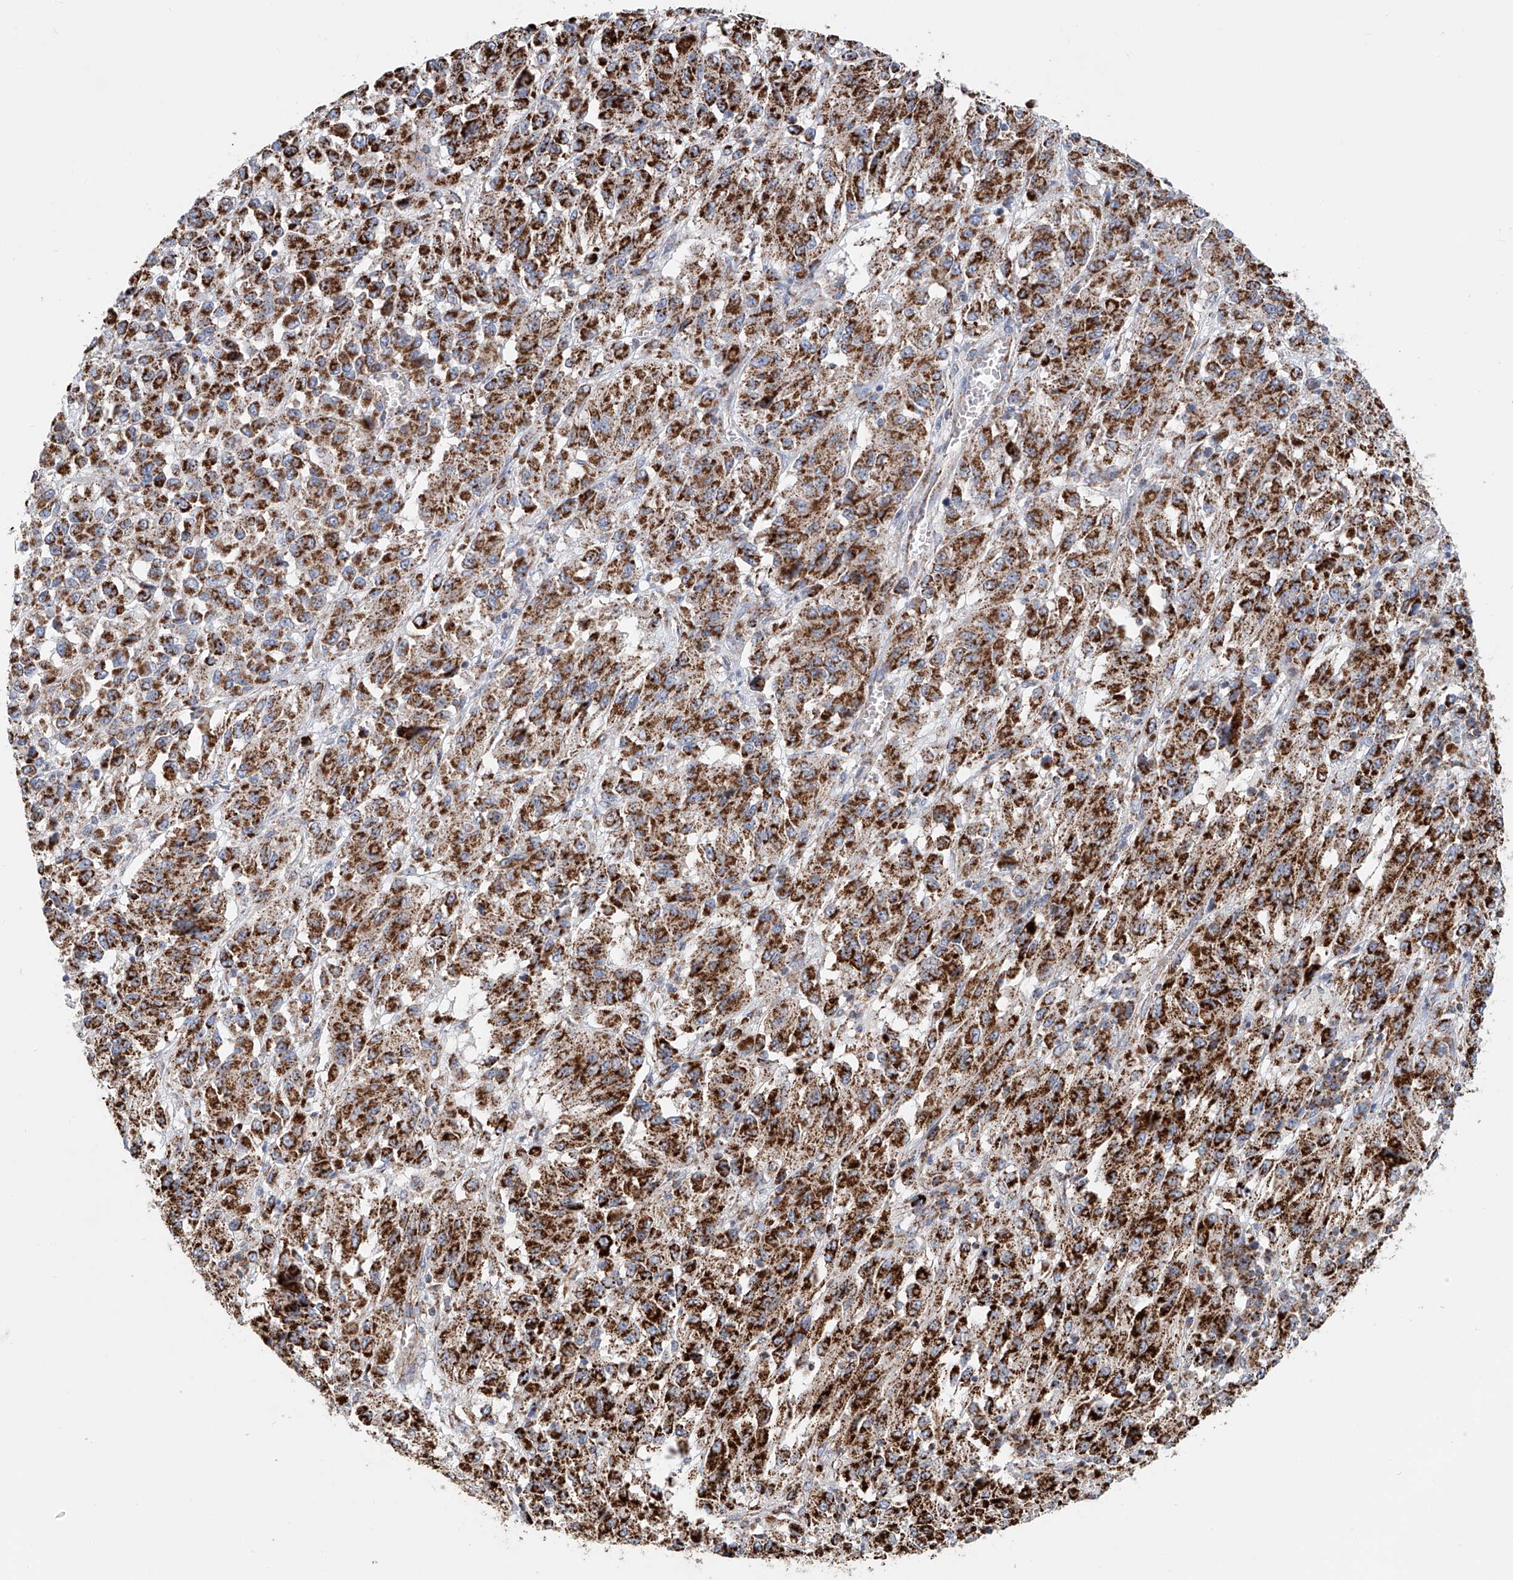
{"staining": {"intensity": "strong", "quantity": ">75%", "location": "cytoplasmic/membranous"}, "tissue": "melanoma", "cell_type": "Tumor cells", "image_type": "cancer", "snomed": [{"axis": "morphology", "description": "Malignant melanoma, Metastatic site"}, {"axis": "topography", "description": "Lung"}], "caption": "A histopathology image of human malignant melanoma (metastatic site) stained for a protein demonstrates strong cytoplasmic/membranous brown staining in tumor cells. (DAB = brown stain, brightfield microscopy at high magnification).", "gene": "MCL1", "patient": {"sex": "male", "age": 64}}